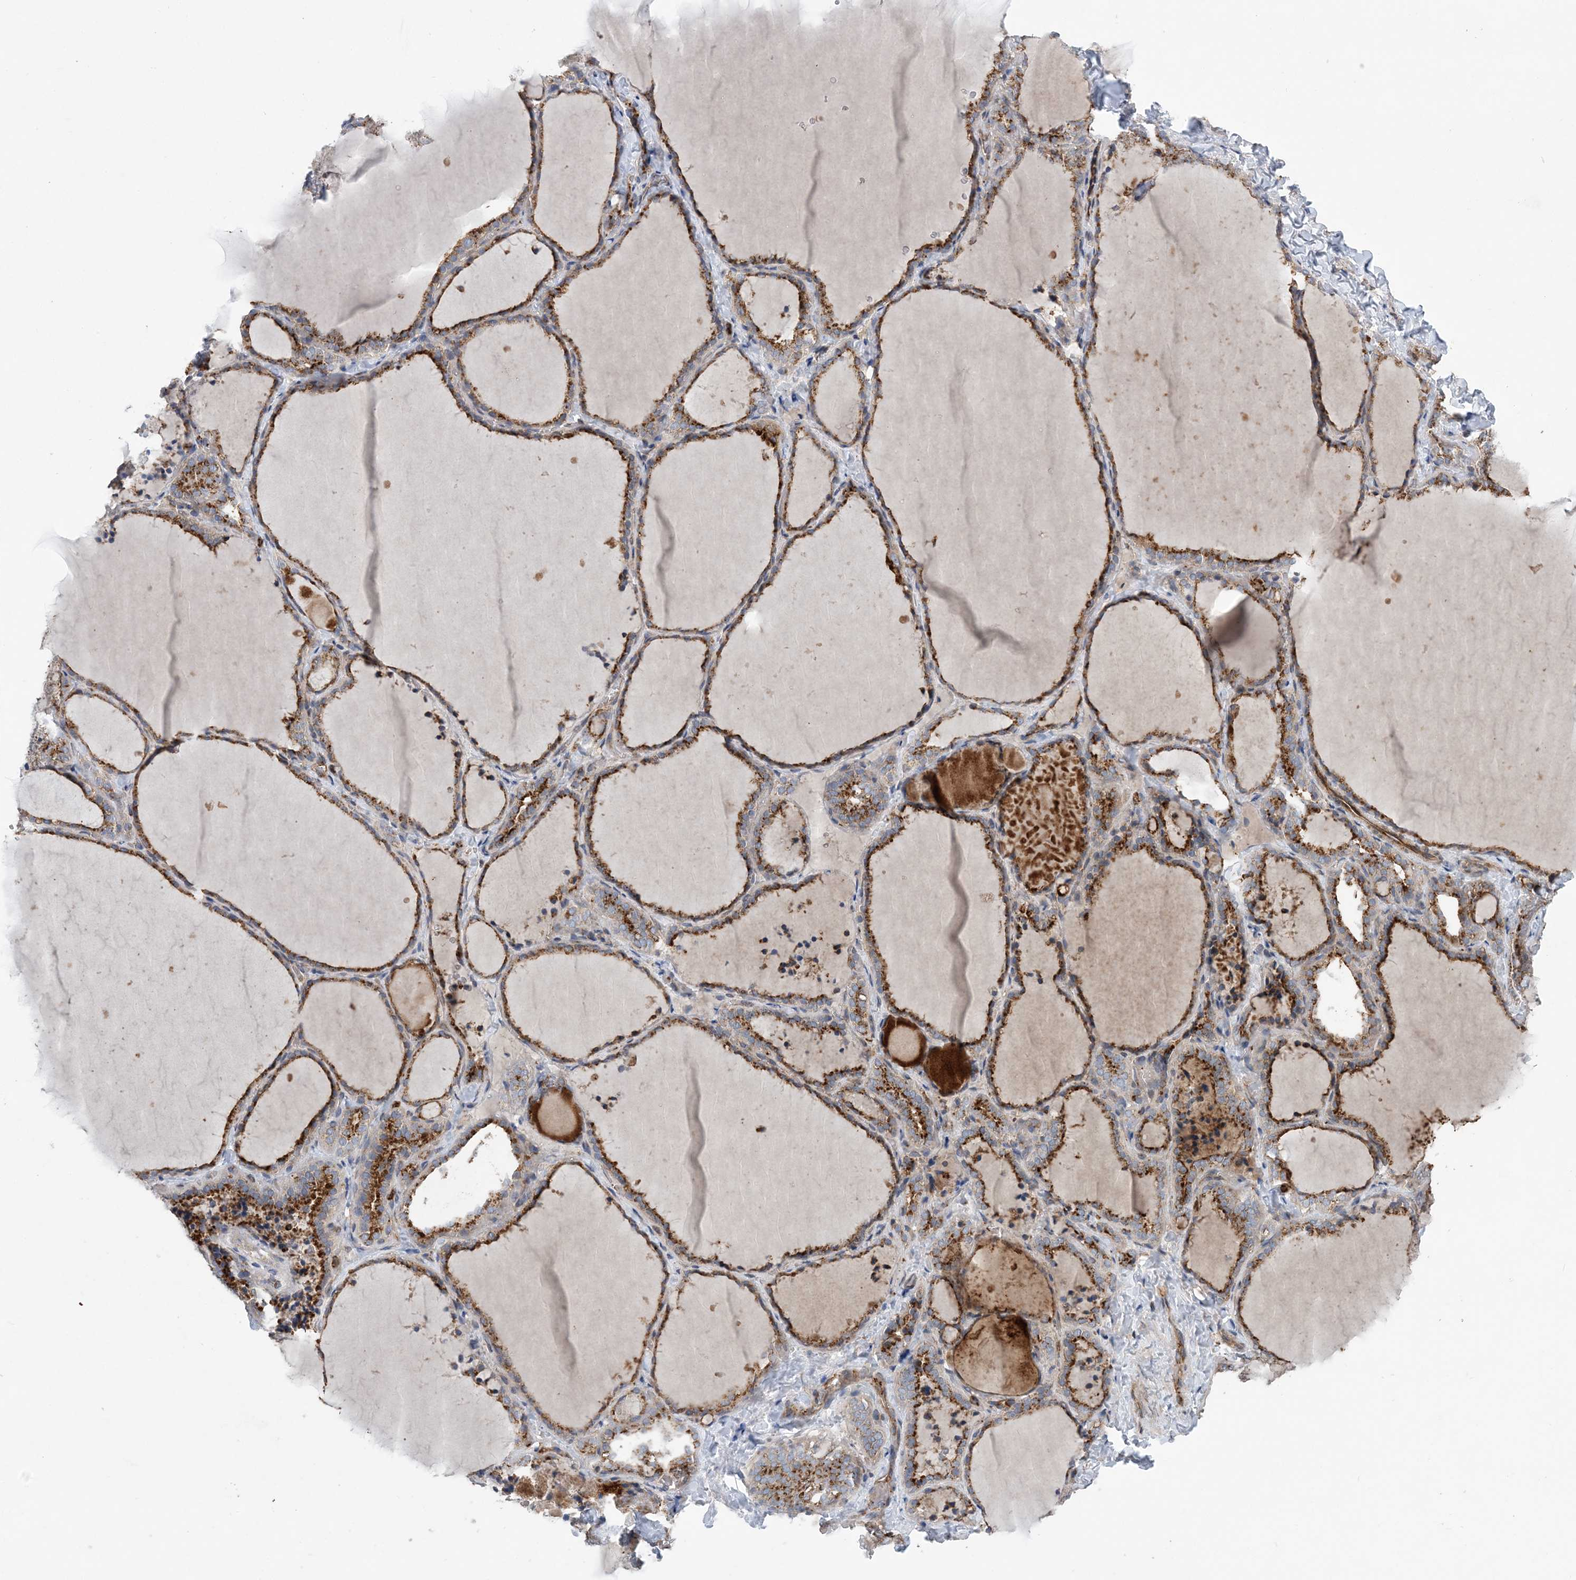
{"staining": {"intensity": "strong", "quantity": ">75%", "location": "cytoplasmic/membranous"}, "tissue": "thyroid gland", "cell_type": "Glandular cells", "image_type": "normal", "snomed": [{"axis": "morphology", "description": "Normal tissue, NOS"}, {"axis": "topography", "description": "Thyroid gland"}], "caption": "This histopathology image reveals unremarkable thyroid gland stained with immunohistochemistry to label a protein in brown. The cytoplasmic/membranous of glandular cells show strong positivity for the protein. Nuclei are counter-stained blue.", "gene": "PTTG1IP", "patient": {"sex": "female", "age": 22}}